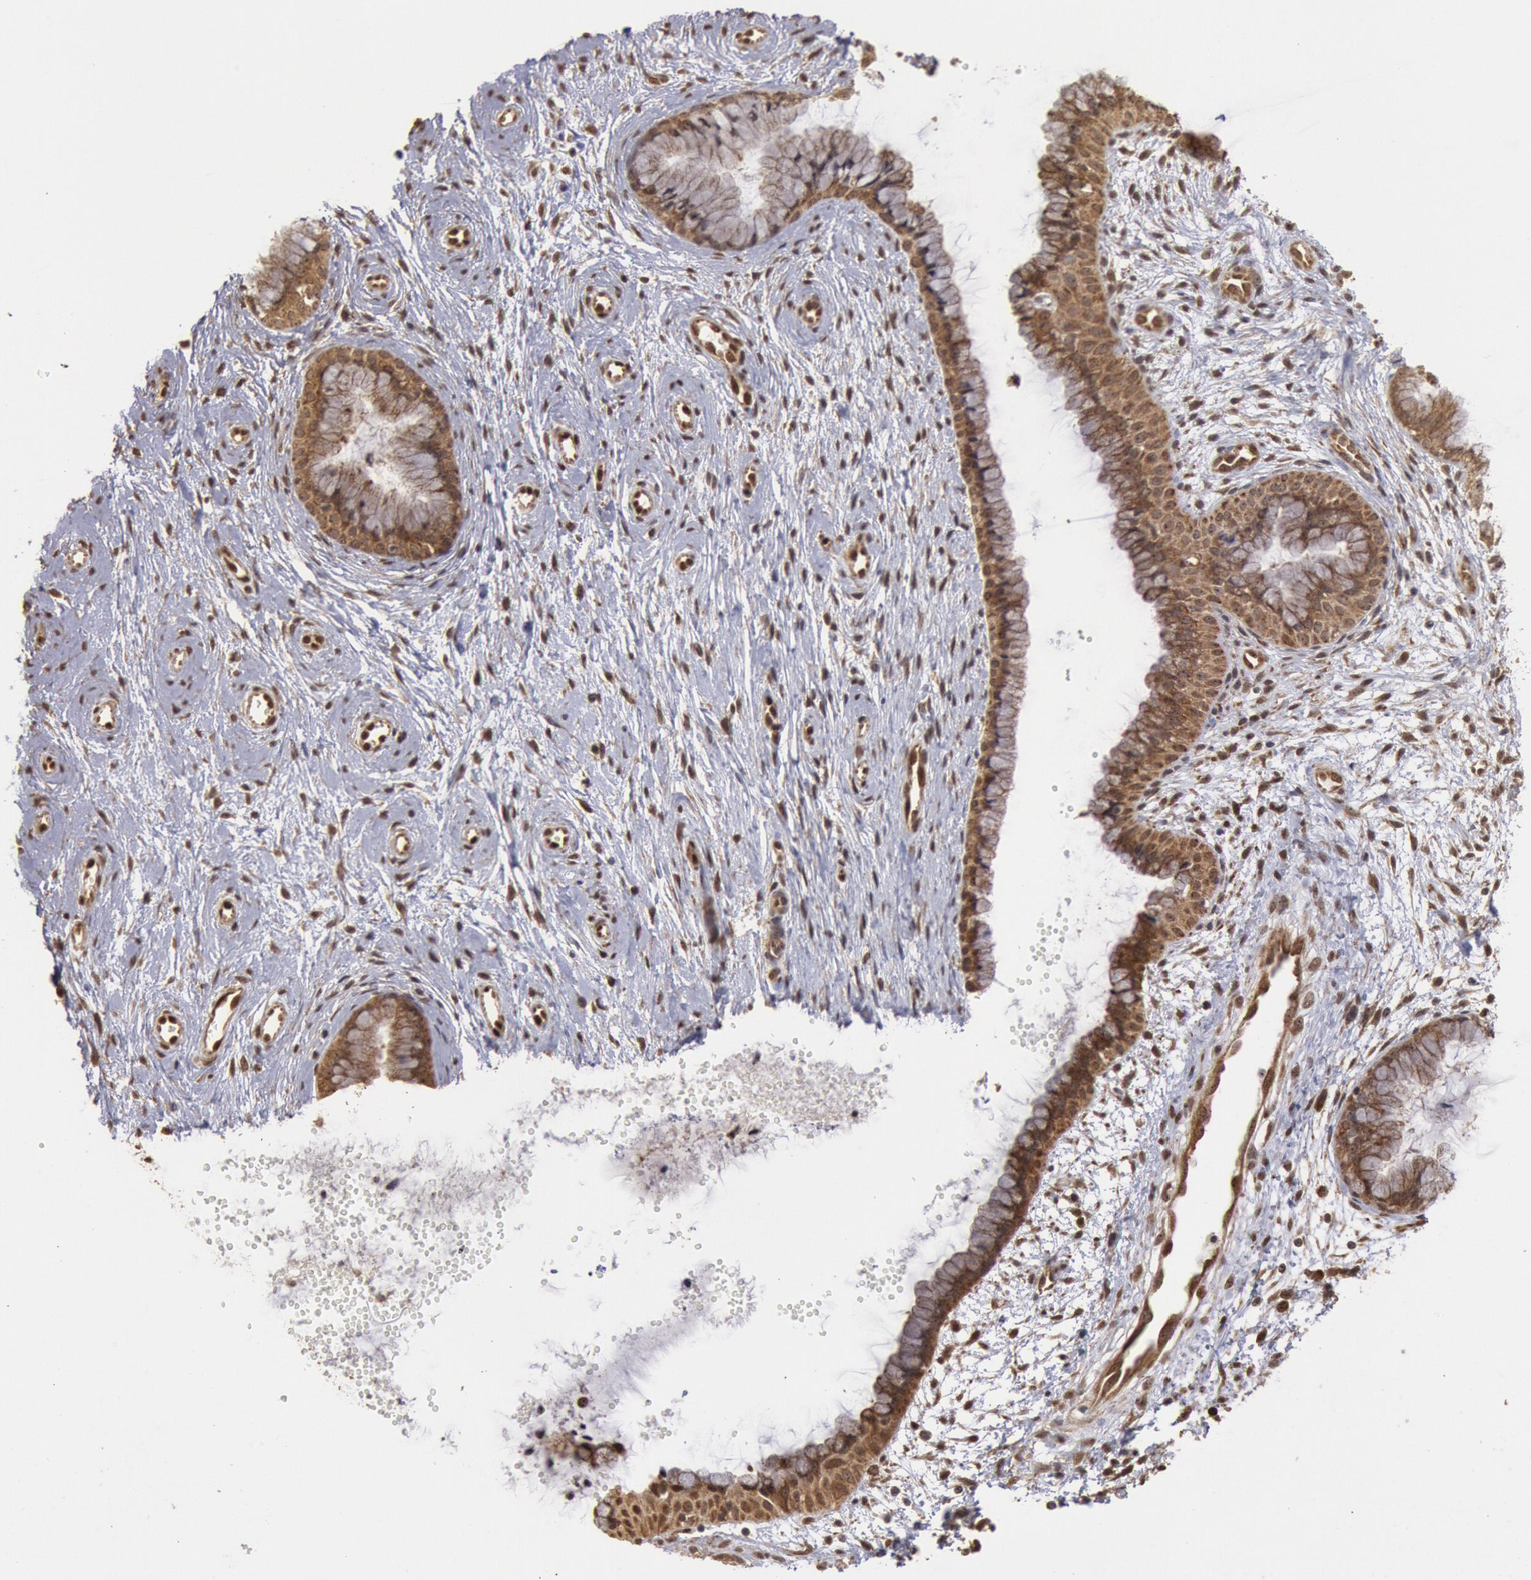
{"staining": {"intensity": "moderate", "quantity": ">75%", "location": "cytoplasmic/membranous"}, "tissue": "cervix", "cell_type": "Glandular cells", "image_type": "normal", "snomed": [{"axis": "morphology", "description": "Normal tissue, NOS"}, {"axis": "topography", "description": "Cervix"}], "caption": "Human cervix stained for a protein (brown) demonstrates moderate cytoplasmic/membranous positive staining in approximately >75% of glandular cells.", "gene": "STX17", "patient": {"sex": "female", "age": 39}}